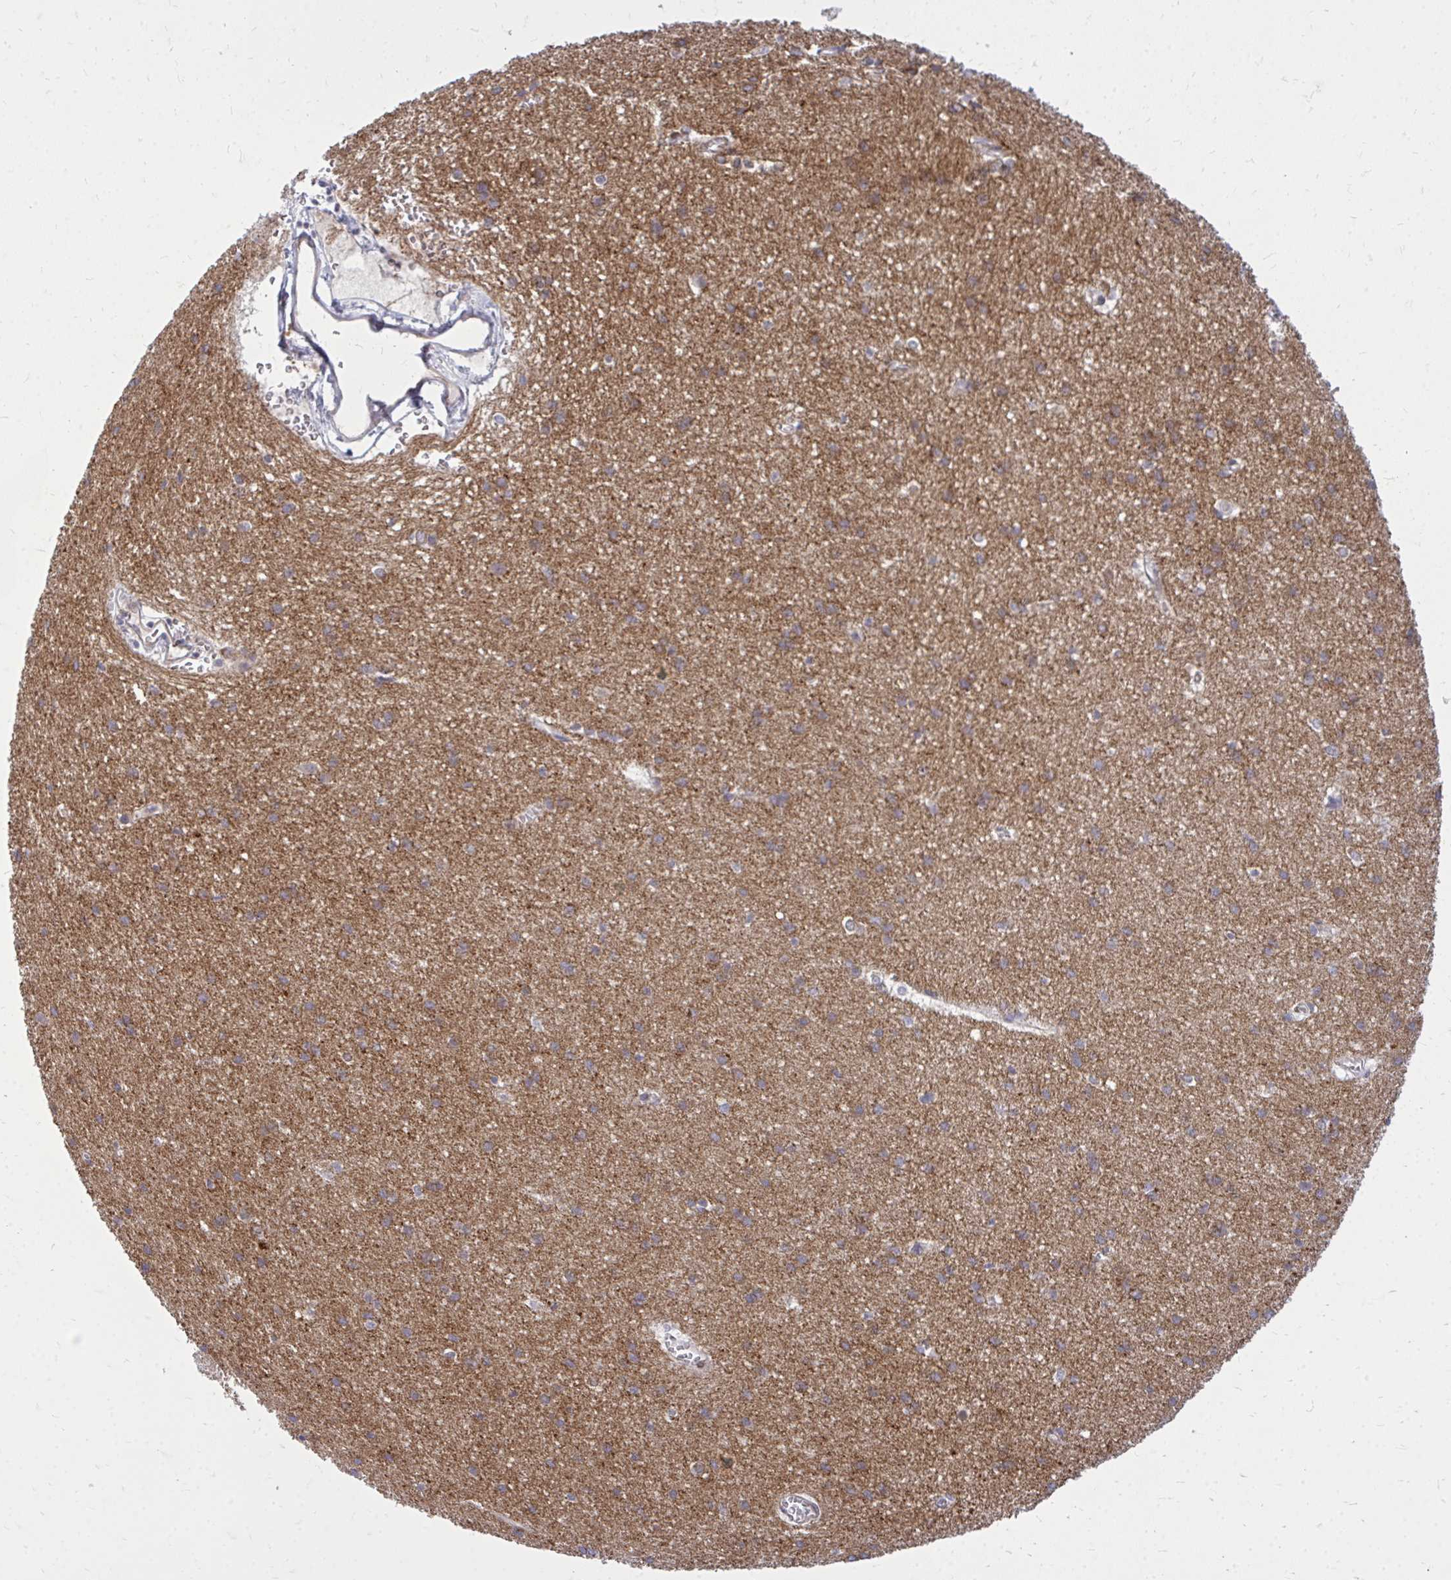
{"staining": {"intensity": "negative", "quantity": "none", "location": "none"}, "tissue": "cerebral cortex", "cell_type": "Endothelial cells", "image_type": "normal", "snomed": [{"axis": "morphology", "description": "Normal tissue, NOS"}, {"axis": "topography", "description": "Cerebral cortex"}], "caption": "This is an immunohistochemistry (IHC) histopathology image of normal cerebral cortex. There is no staining in endothelial cells.", "gene": "ACSL5", "patient": {"sex": "male", "age": 37}}